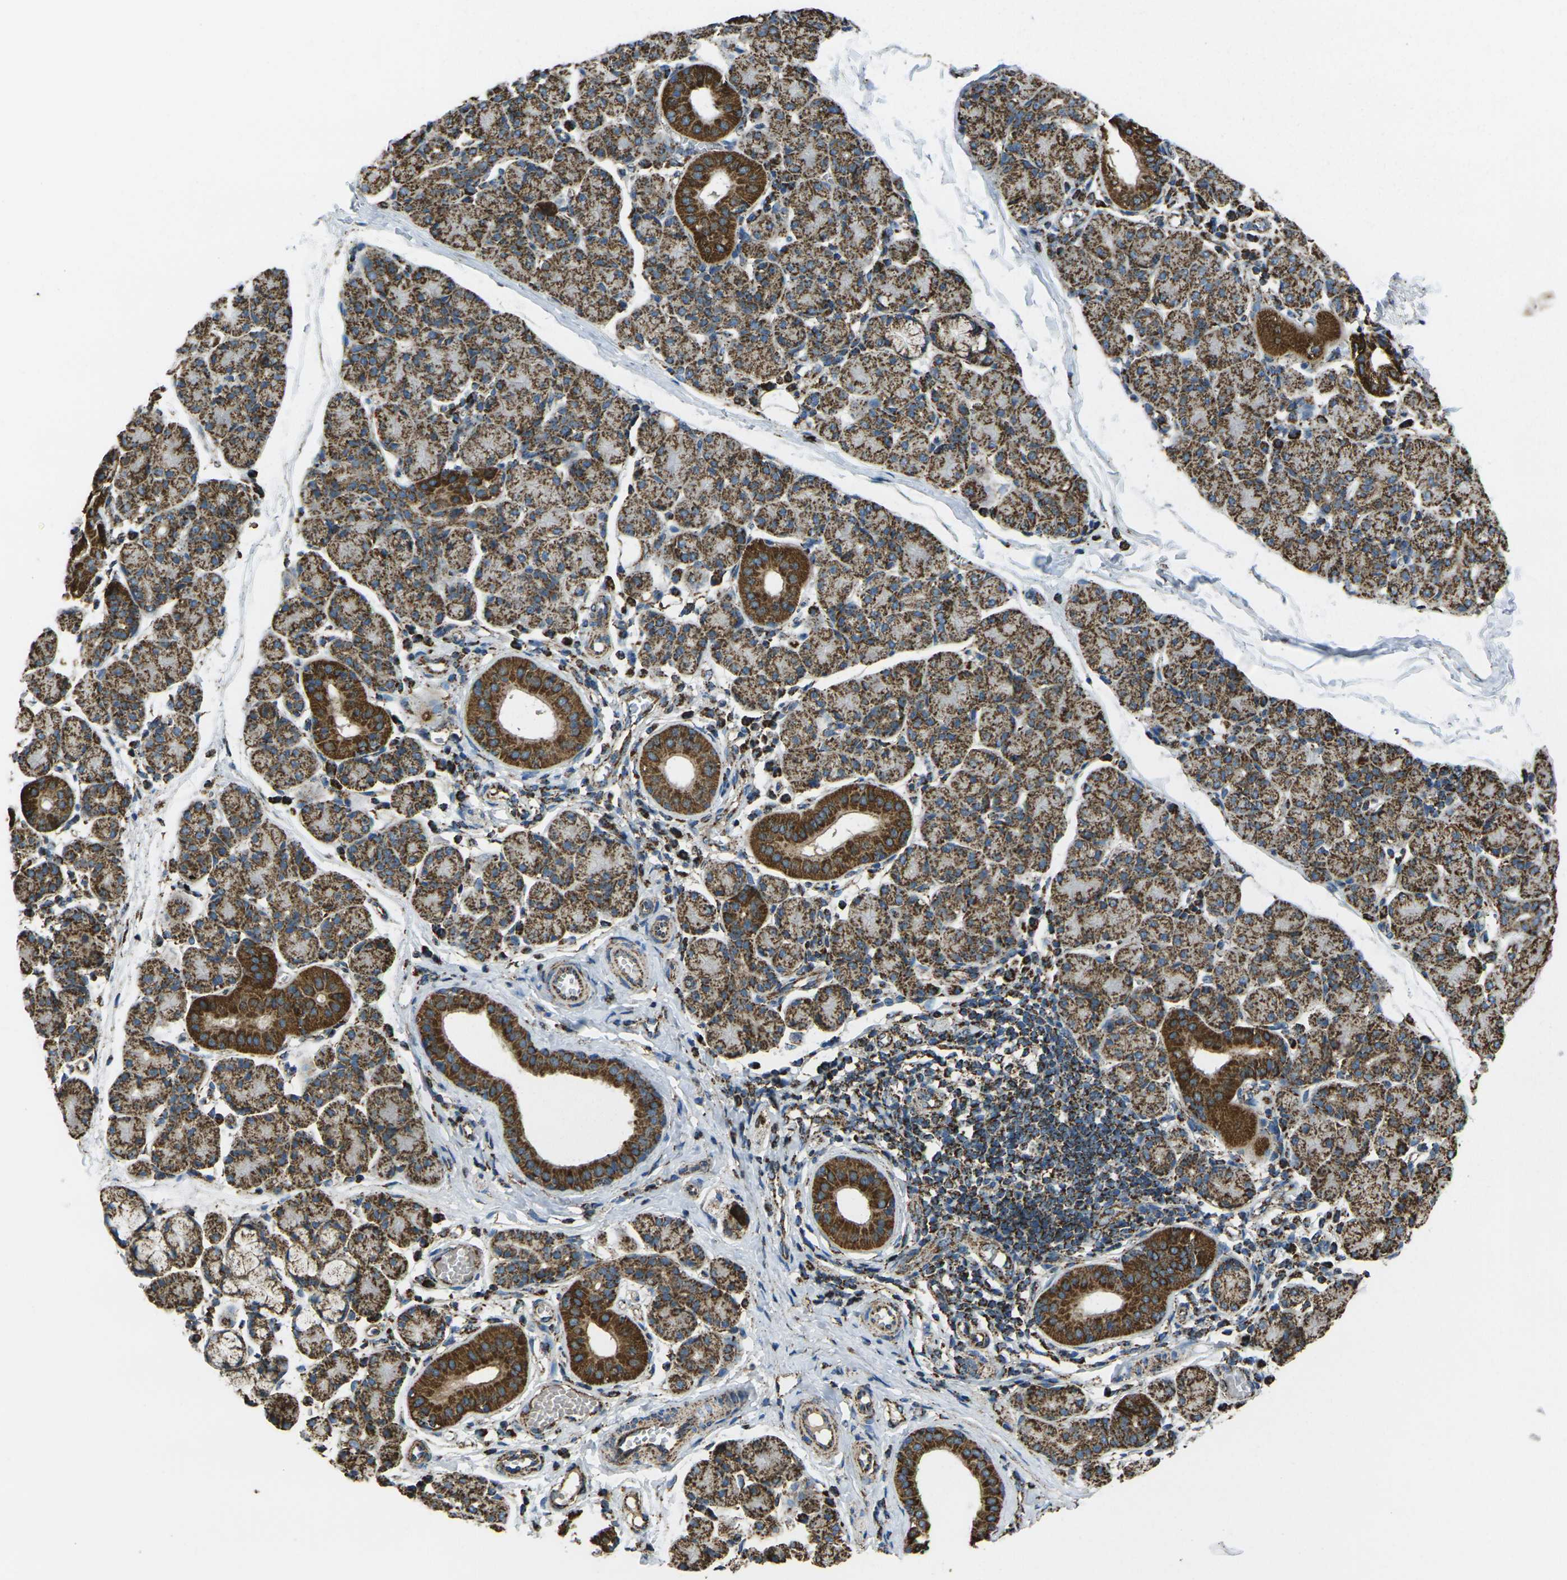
{"staining": {"intensity": "strong", "quantity": ">75%", "location": "cytoplasmic/membranous"}, "tissue": "salivary gland", "cell_type": "Glandular cells", "image_type": "normal", "snomed": [{"axis": "morphology", "description": "Normal tissue, NOS"}, {"axis": "morphology", "description": "Inflammation, NOS"}, {"axis": "topography", "description": "Lymph node"}, {"axis": "topography", "description": "Salivary gland"}], "caption": "Glandular cells exhibit high levels of strong cytoplasmic/membranous positivity in about >75% of cells in benign salivary gland. (Stains: DAB (3,3'-diaminobenzidine) in brown, nuclei in blue, Microscopy: brightfield microscopy at high magnification).", "gene": "KLHL5", "patient": {"sex": "male", "age": 3}}